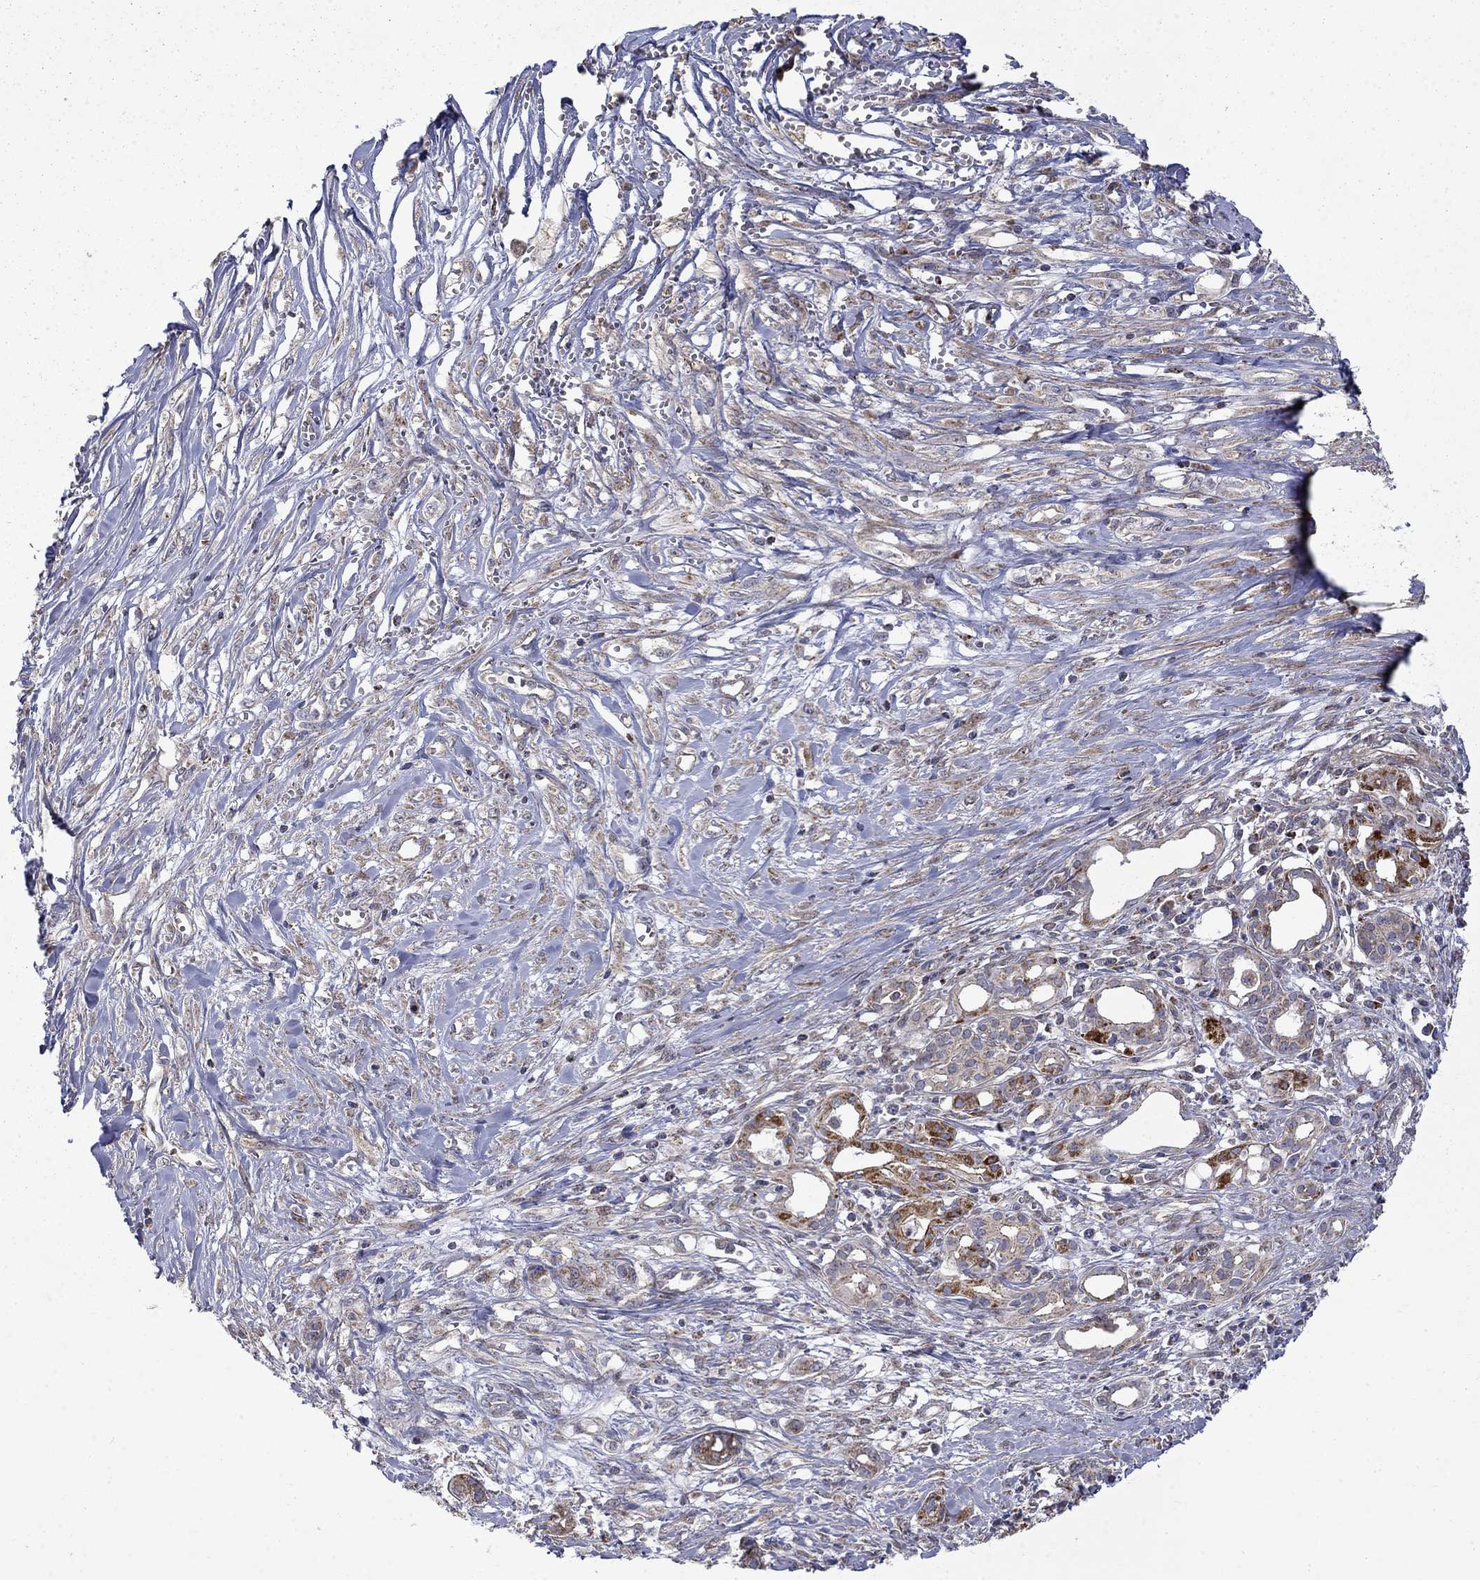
{"staining": {"intensity": "moderate", "quantity": "<25%", "location": "cytoplasmic/membranous"}, "tissue": "pancreatic cancer", "cell_type": "Tumor cells", "image_type": "cancer", "snomed": [{"axis": "morphology", "description": "Adenocarcinoma, NOS"}, {"axis": "topography", "description": "Pancreas"}], "caption": "Human pancreatic cancer stained with a protein marker exhibits moderate staining in tumor cells.", "gene": "PCBP3", "patient": {"sex": "male", "age": 71}}